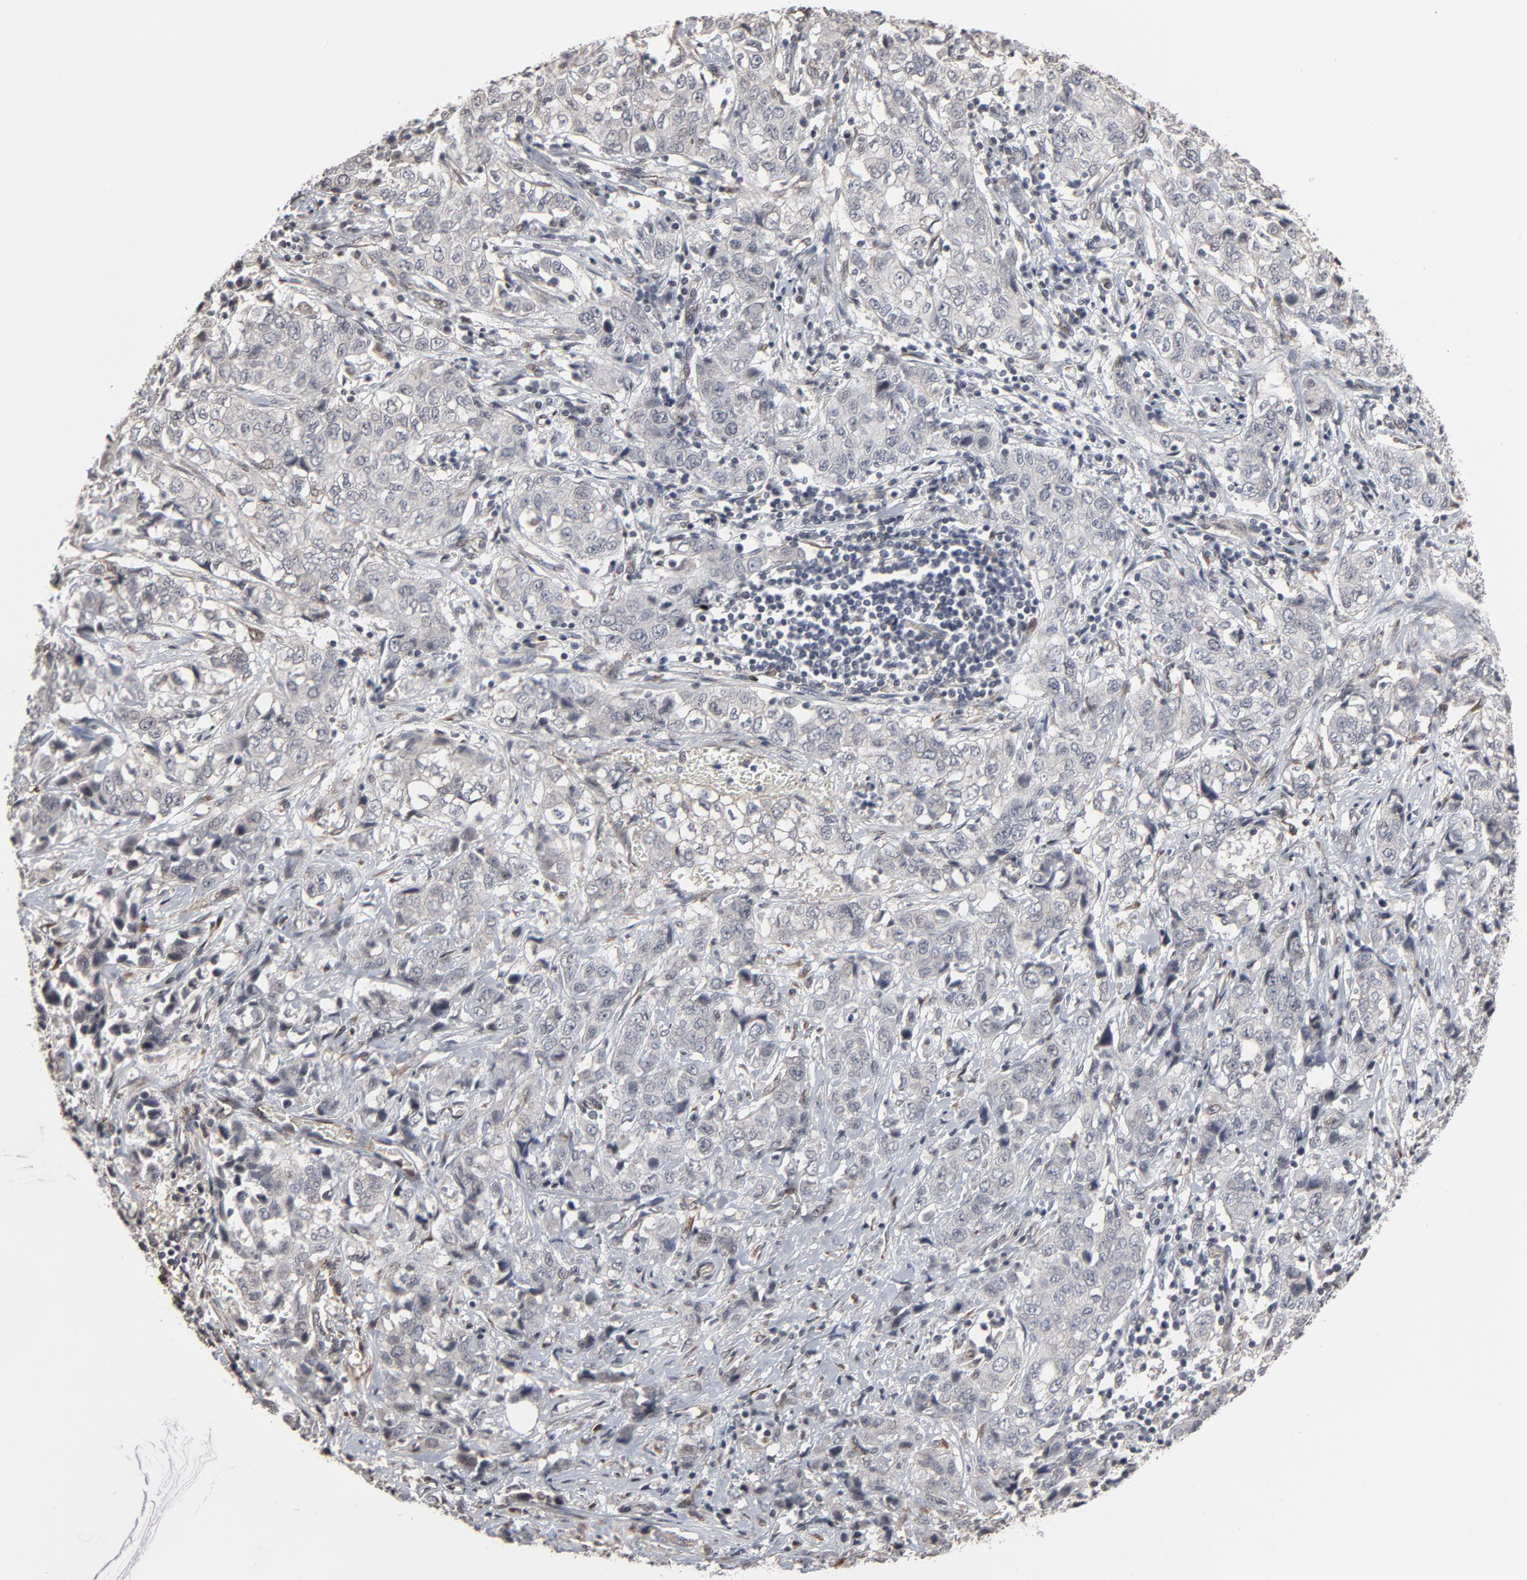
{"staining": {"intensity": "negative", "quantity": "none", "location": "none"}, "tissue": "stomach cancer", "cell_type": "Tumor cells", "image_type": "cancer", "snomed": [{"axis": "morphology", "description": "Adenocarcinoma, NOS"}, {"axis": "topography", "description": "Stomach"}], "caption": "Immunohistochemistry (IHC) image of stomach cancer stained for a protein (brown), which reveals no staining in tumor cells.", "gene": "CTNND1", "patient": {"sex": "male", "age": 48}}